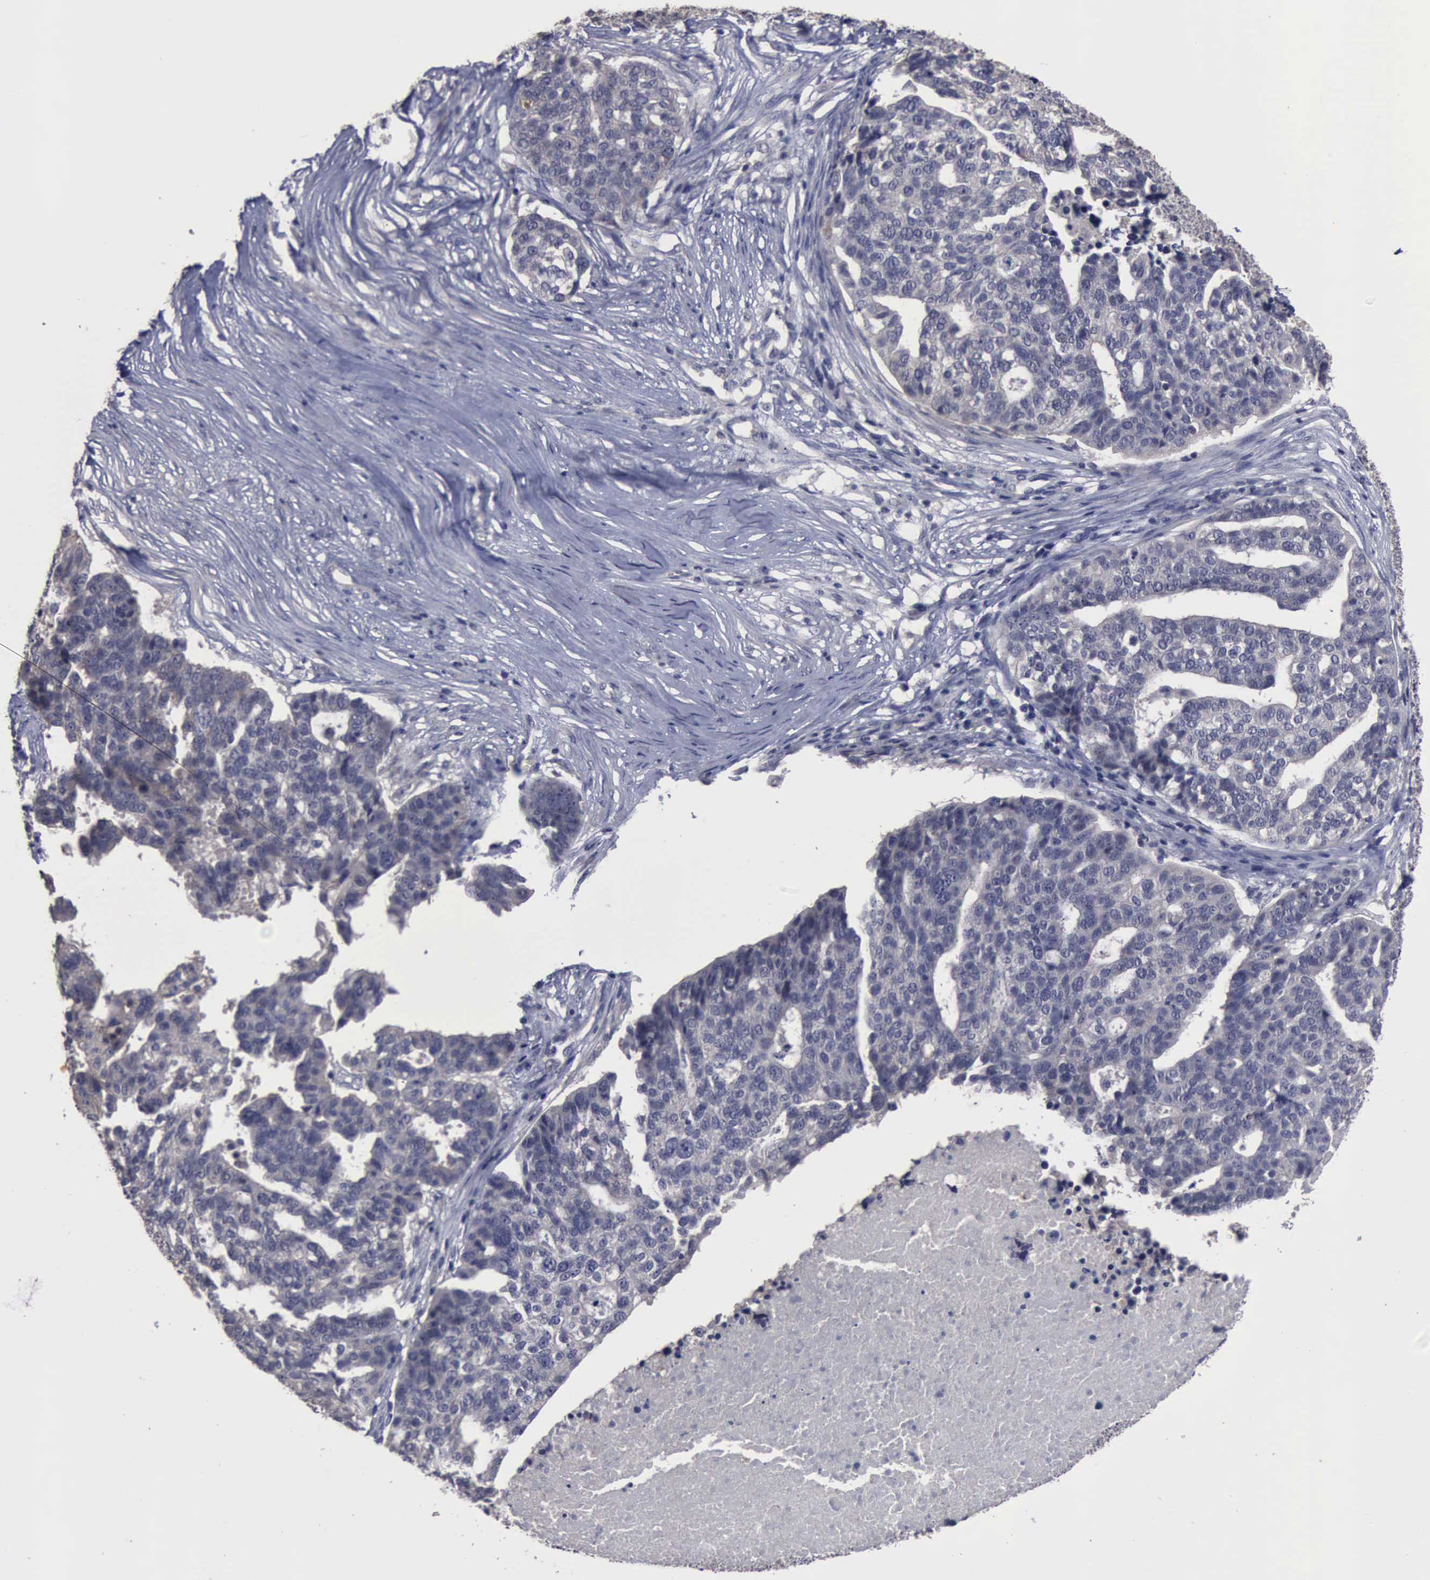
{"staining": {"intensity": "negative", "quantity": "none", "location": "none"}, "tissue": "ovarian cancer", "cell_type": "Tumor cells", "image_type": "cancer", "snomed": [{"axis": "morphology", "description": "Cystadenocarcinoma, serous, NOS"}, {"axis": "topography", "description": "Ovary"}], "caption": "This image is of ovarian cancer (serous cystadenocarcinoma) stained with IHC to label a protein in brown with the nuclei are counter-stained blue. There is no expression in tumor cells.", "gene": "CRKL", "patient": {"sex": "female", "age": 59}}